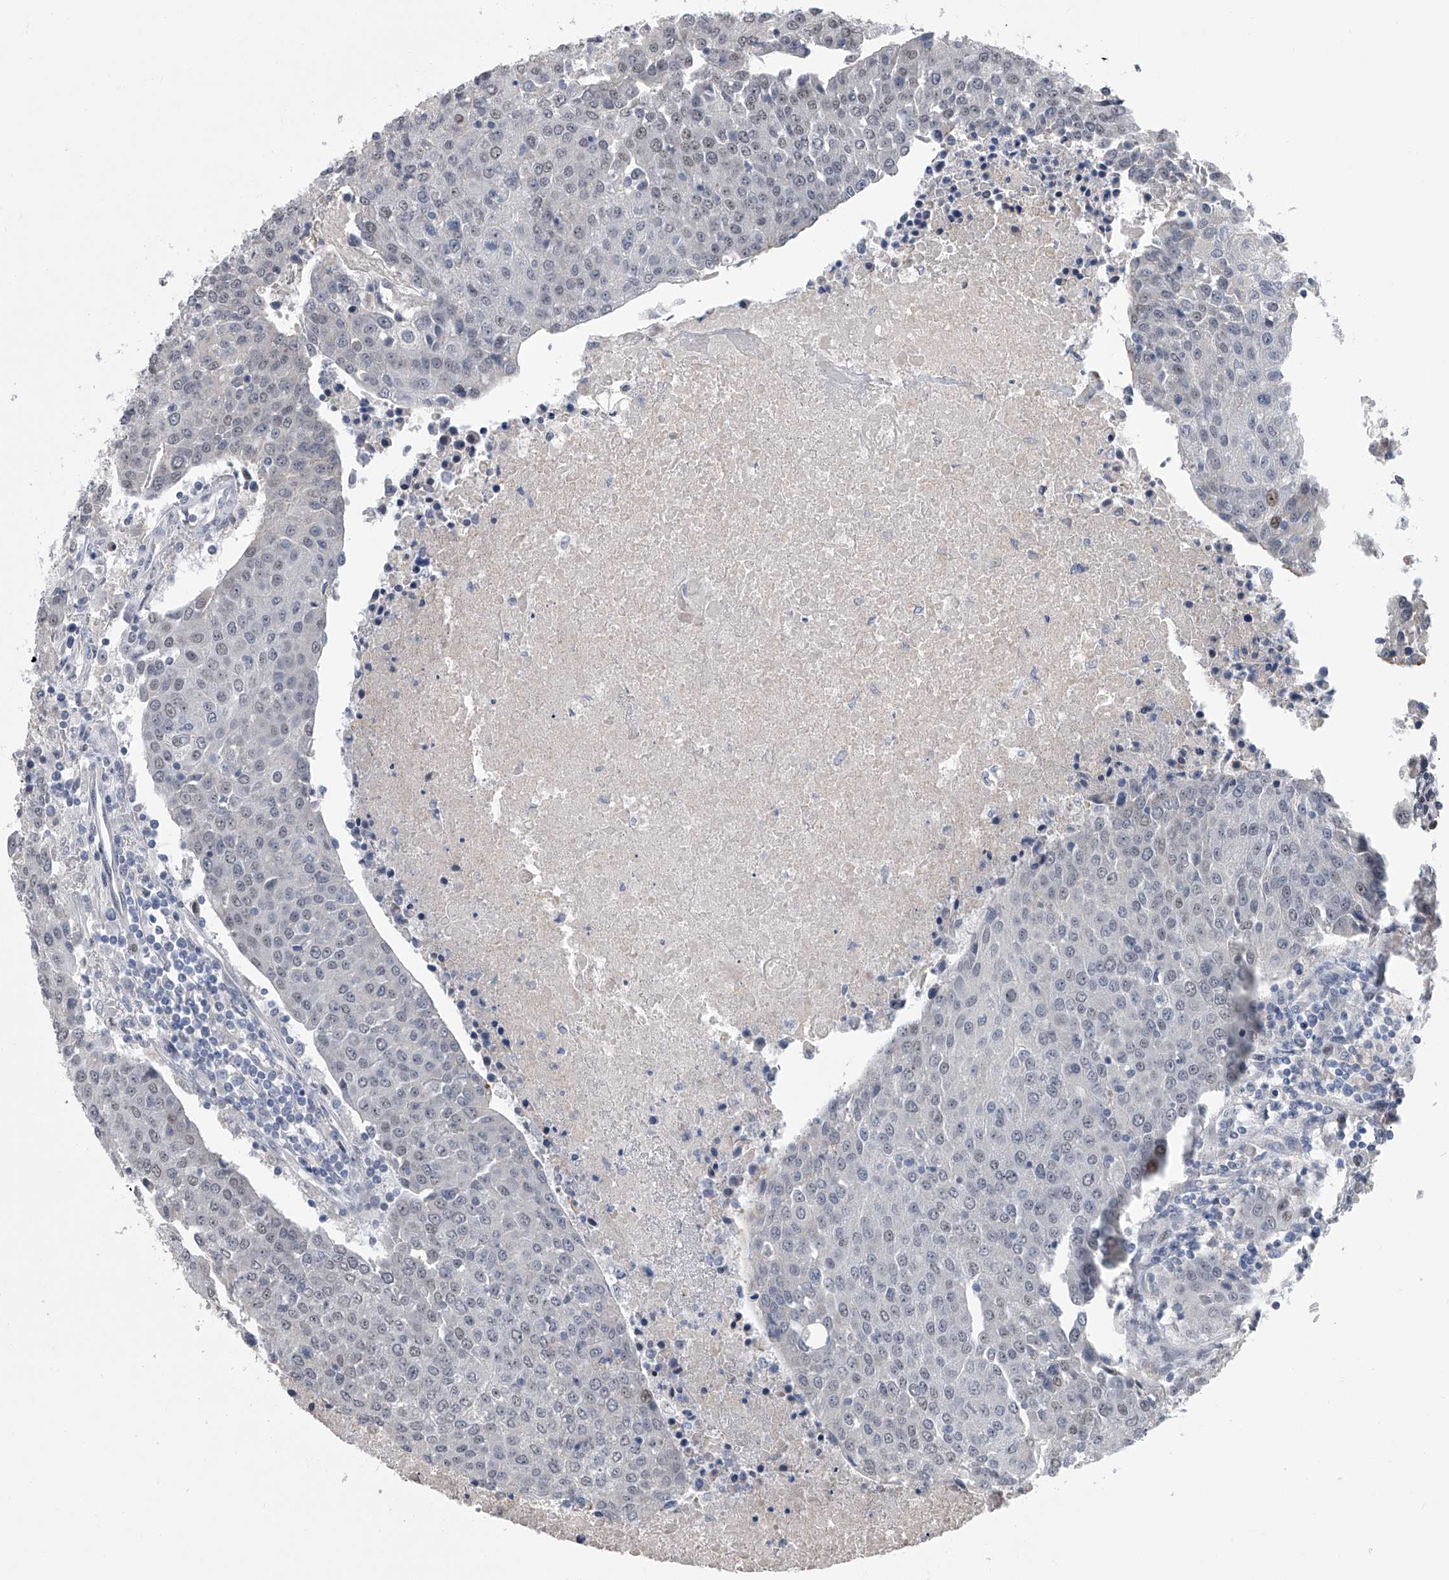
{"staining": {"intensity": "negative", "quantity": "none", "location": "none"}, "tissue": "urothelial cancer", "cell_type": "Tumor cells", "image_type": "cancer", "snomed": [{"axis": "morphology", "description": "Urothelial carcinoma, High grade"}, {"axis": "topography", "description": "Urinary bladder"}], "caption": "Immunohistochemistry of human high-grade urothelial carcinoma shows no staining in tumor cells.", "gene": "ZNF426", "patient": {"sex": "female", "age": 85}}